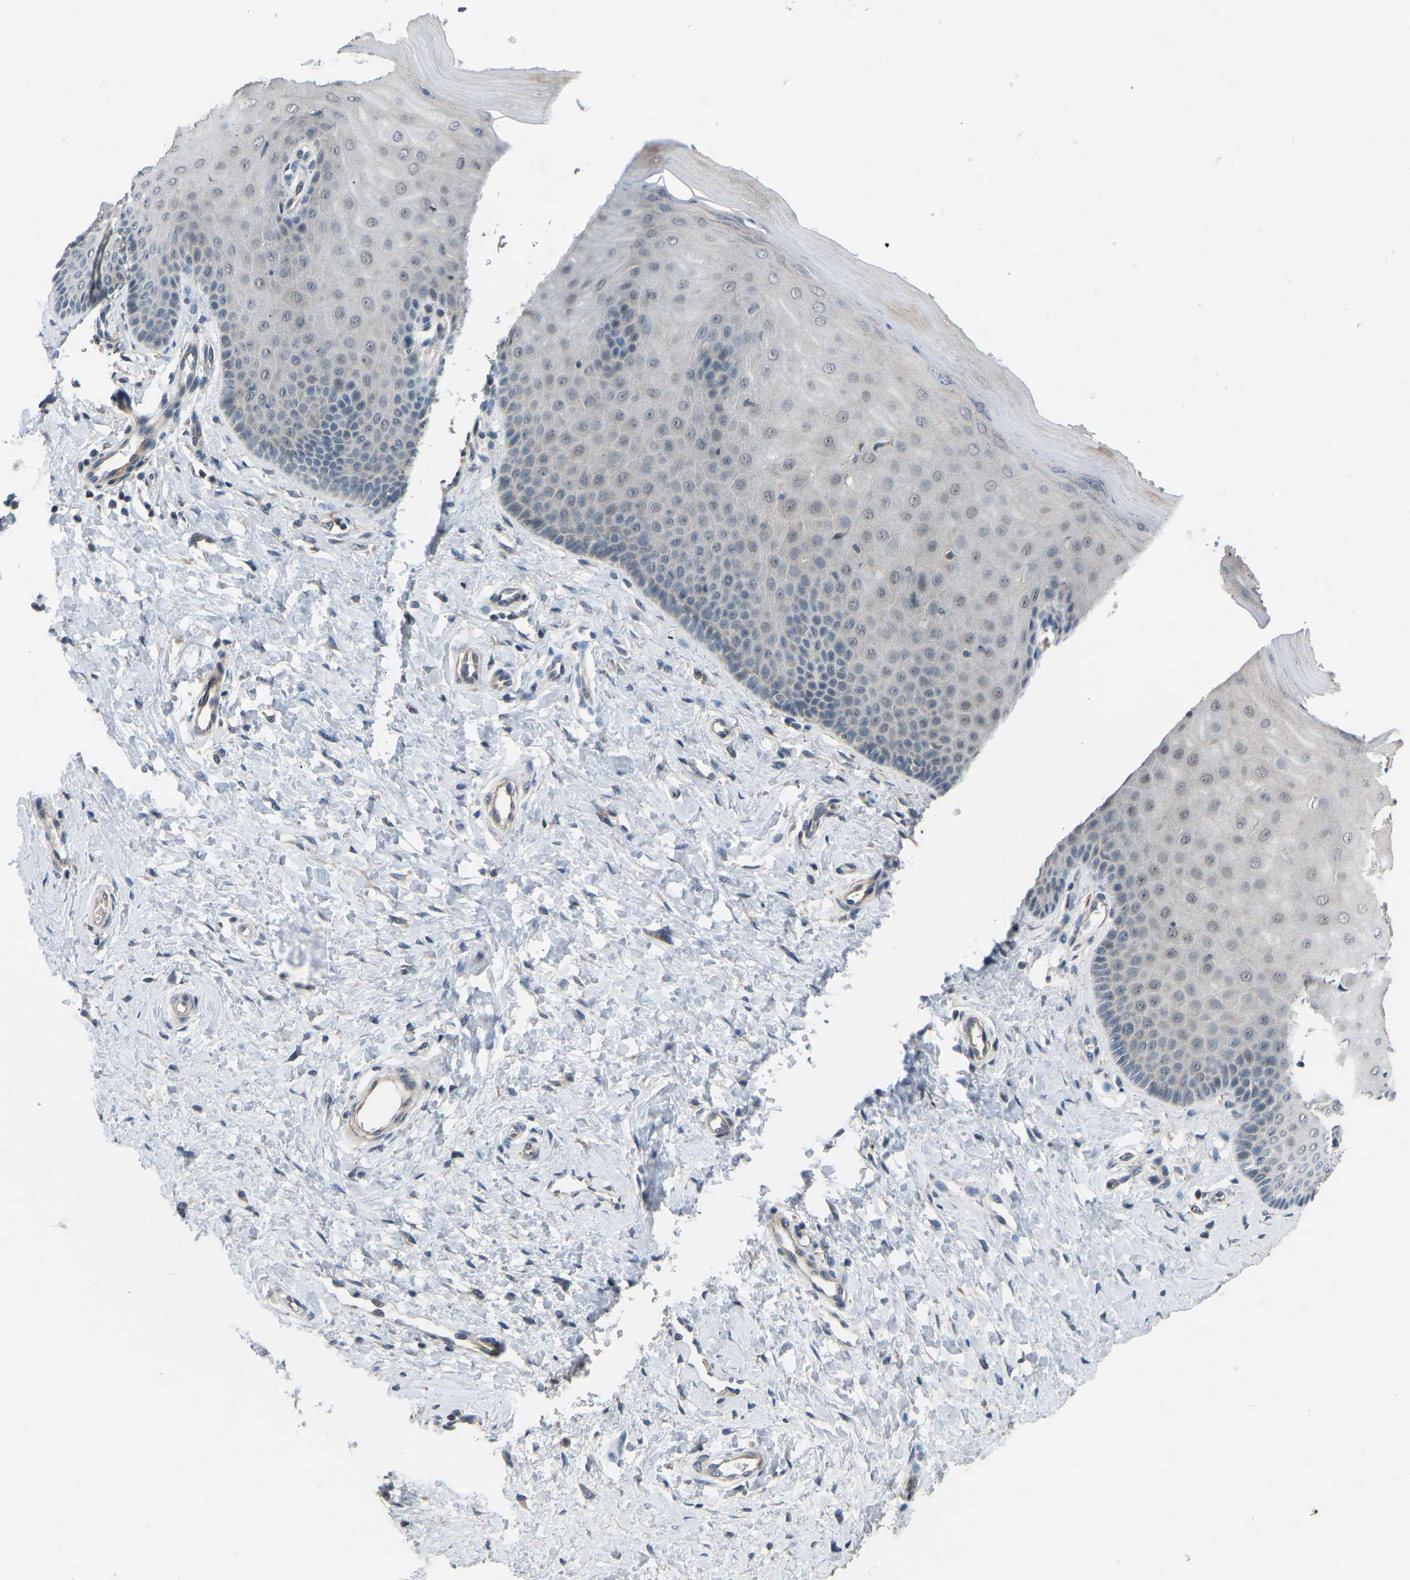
{"staining": {"intensity": "moderate", "quantity": "<25%", "location": "cytoplasmic/membranous"}, "tissue": "cervix", "cell_type": "Glandular cells", "image_type": "normal", "snomed": [{"axis": "morphology", "description": "Normal tissue, NOS"}, {"axis": "topography", "description": "Cervix"}], "caption": "Moderate cytoplasmic/membranous expression for a protein is identified in approximately <25% of glandular cells of normal cervix using IHC.", "gene": "CDK2AP1", "patient": {"sex": "female", "age": 55}}